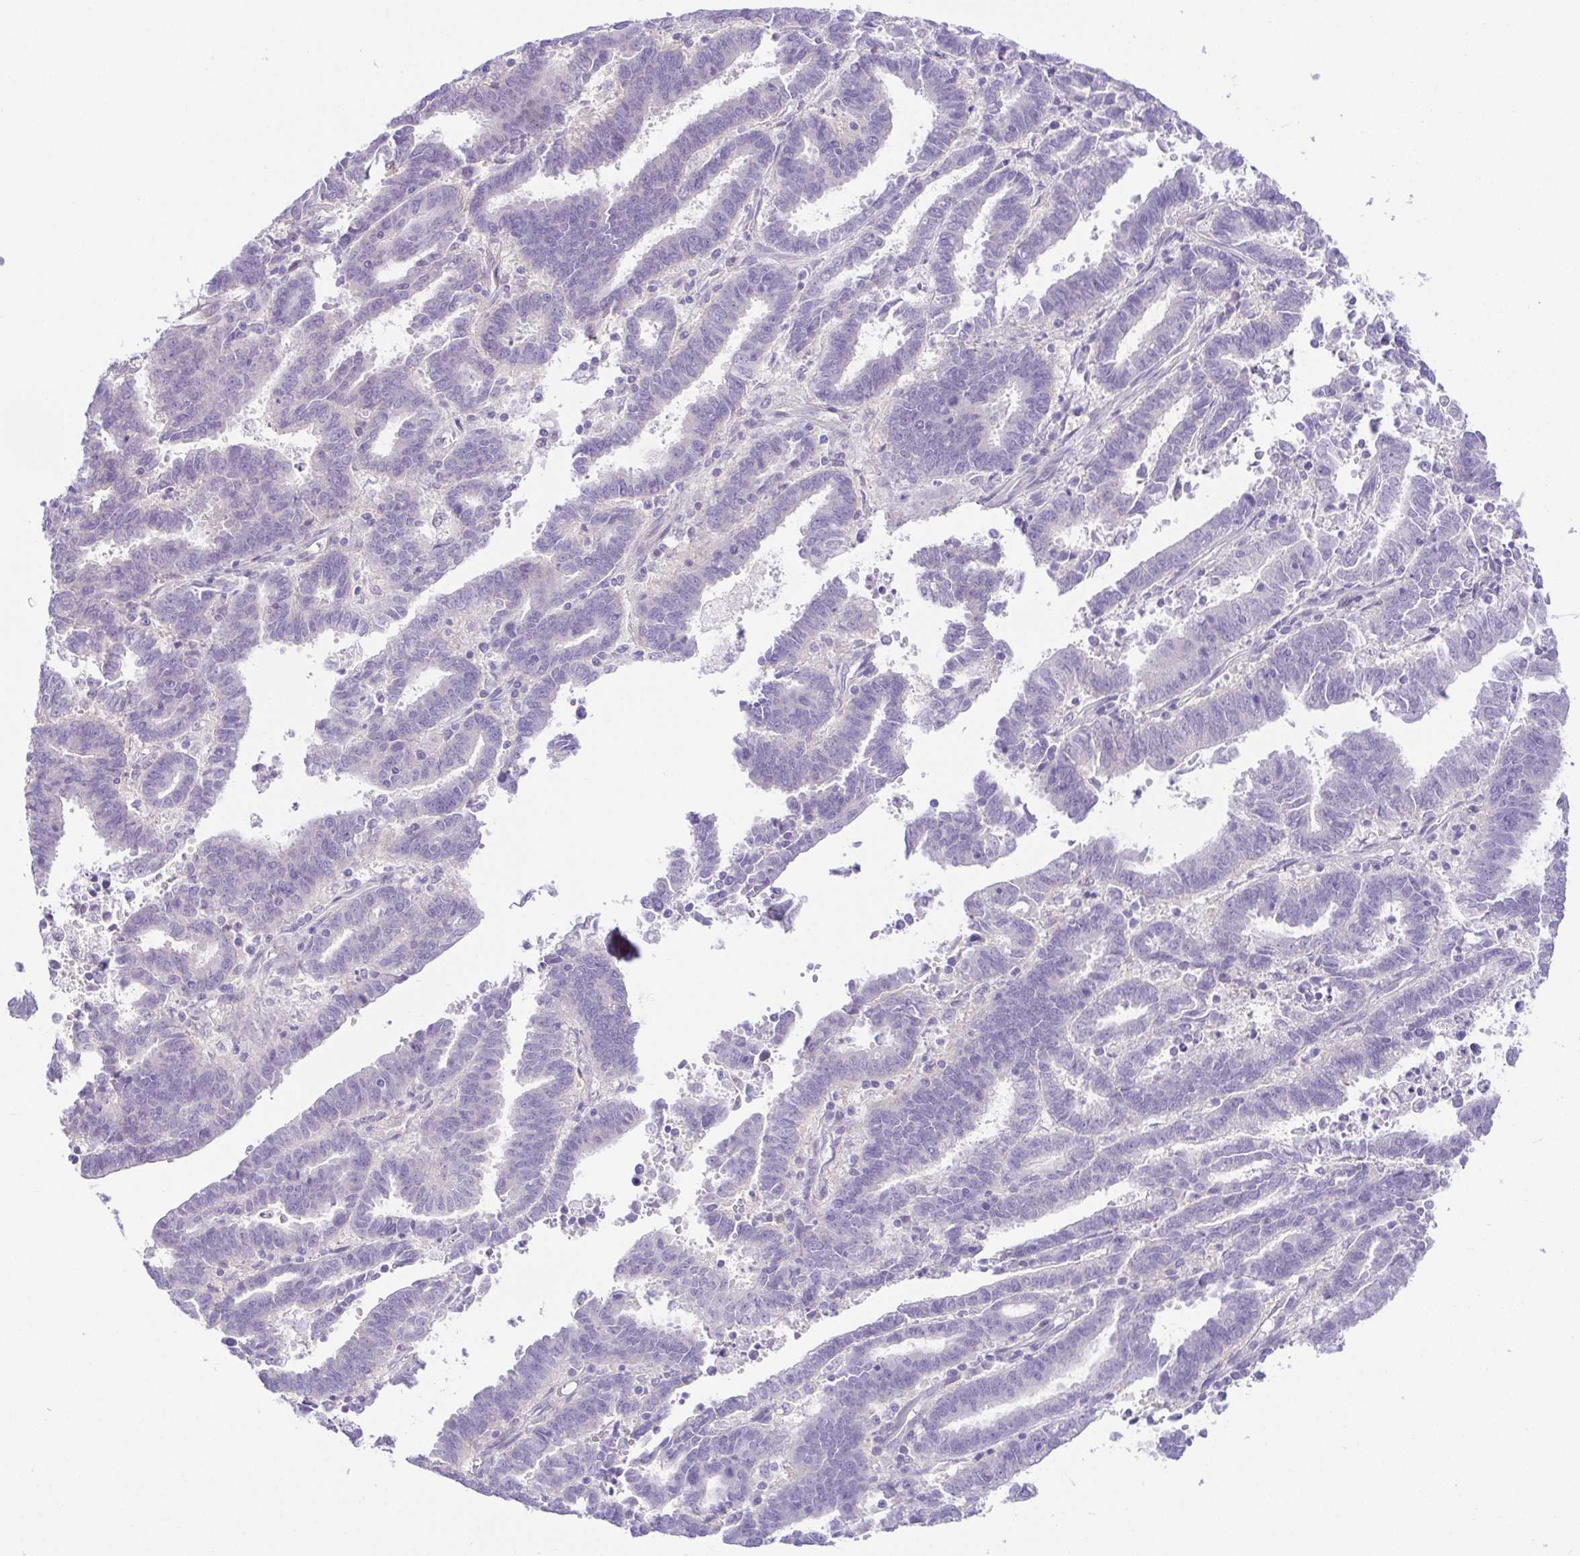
{"staining": {"intensity": "negative", "quantity": "none", "location": "none"}, "tissue": "endometrial cancer", "cell_type": "Tumor cells", "image_type": "cancer", "snomed": [{"axis": "morphology", "description": "Adenocarcinoma, NOS"}, {"axis": "topography", "description": "Uterus"}], "caption": "Human endometrial cancer stained for a protein using immunohistochemistry exhibits no positivity in tumor cells.", "gene": "KRTDAP", "patient": {"sex": "female", "age": 83}}